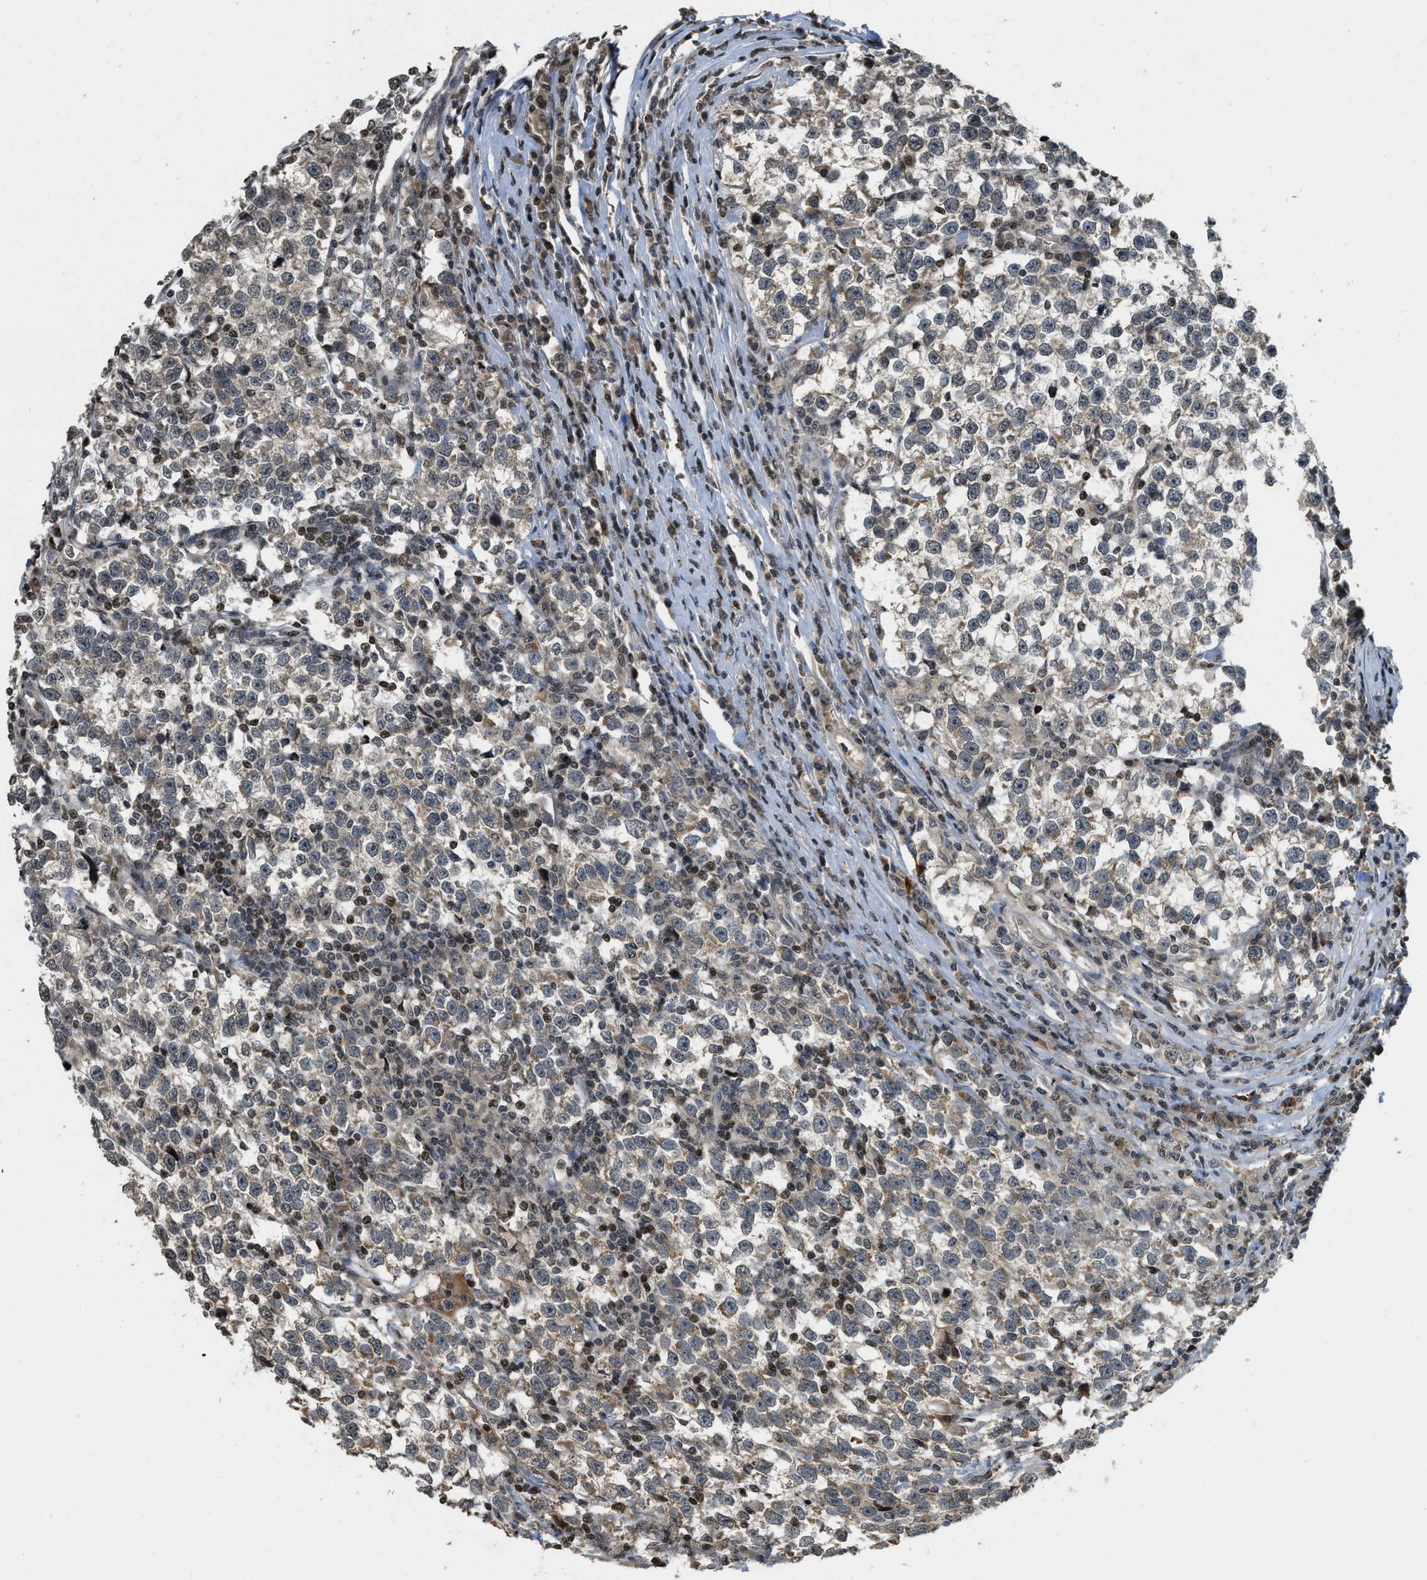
{"staining": {"intensity": "moderate", "quantity": "25%-75%", "location": "cytoplasmic/membranous,nuclear"}, "tissue": "testis cancer", "cell_type": "Tumor cells", "image_type": "cancer", "snomed": [{"axis": "morphology", "description": "Normal tissue, NOS"}, {"axis": "morphology", "description": "Seminoma, NOS"}, {"axis": "topography", "description": "Testis"}], "caption": "This is an image of immunohistochemistry (IHC) staining of testis cancer (seminoma), which shows moderate positivity in the cytoplasmic/membranous and nuclear of tumor cells.", "gene": "SIAH1", "patient": {"sex": "male", "age": 43}}